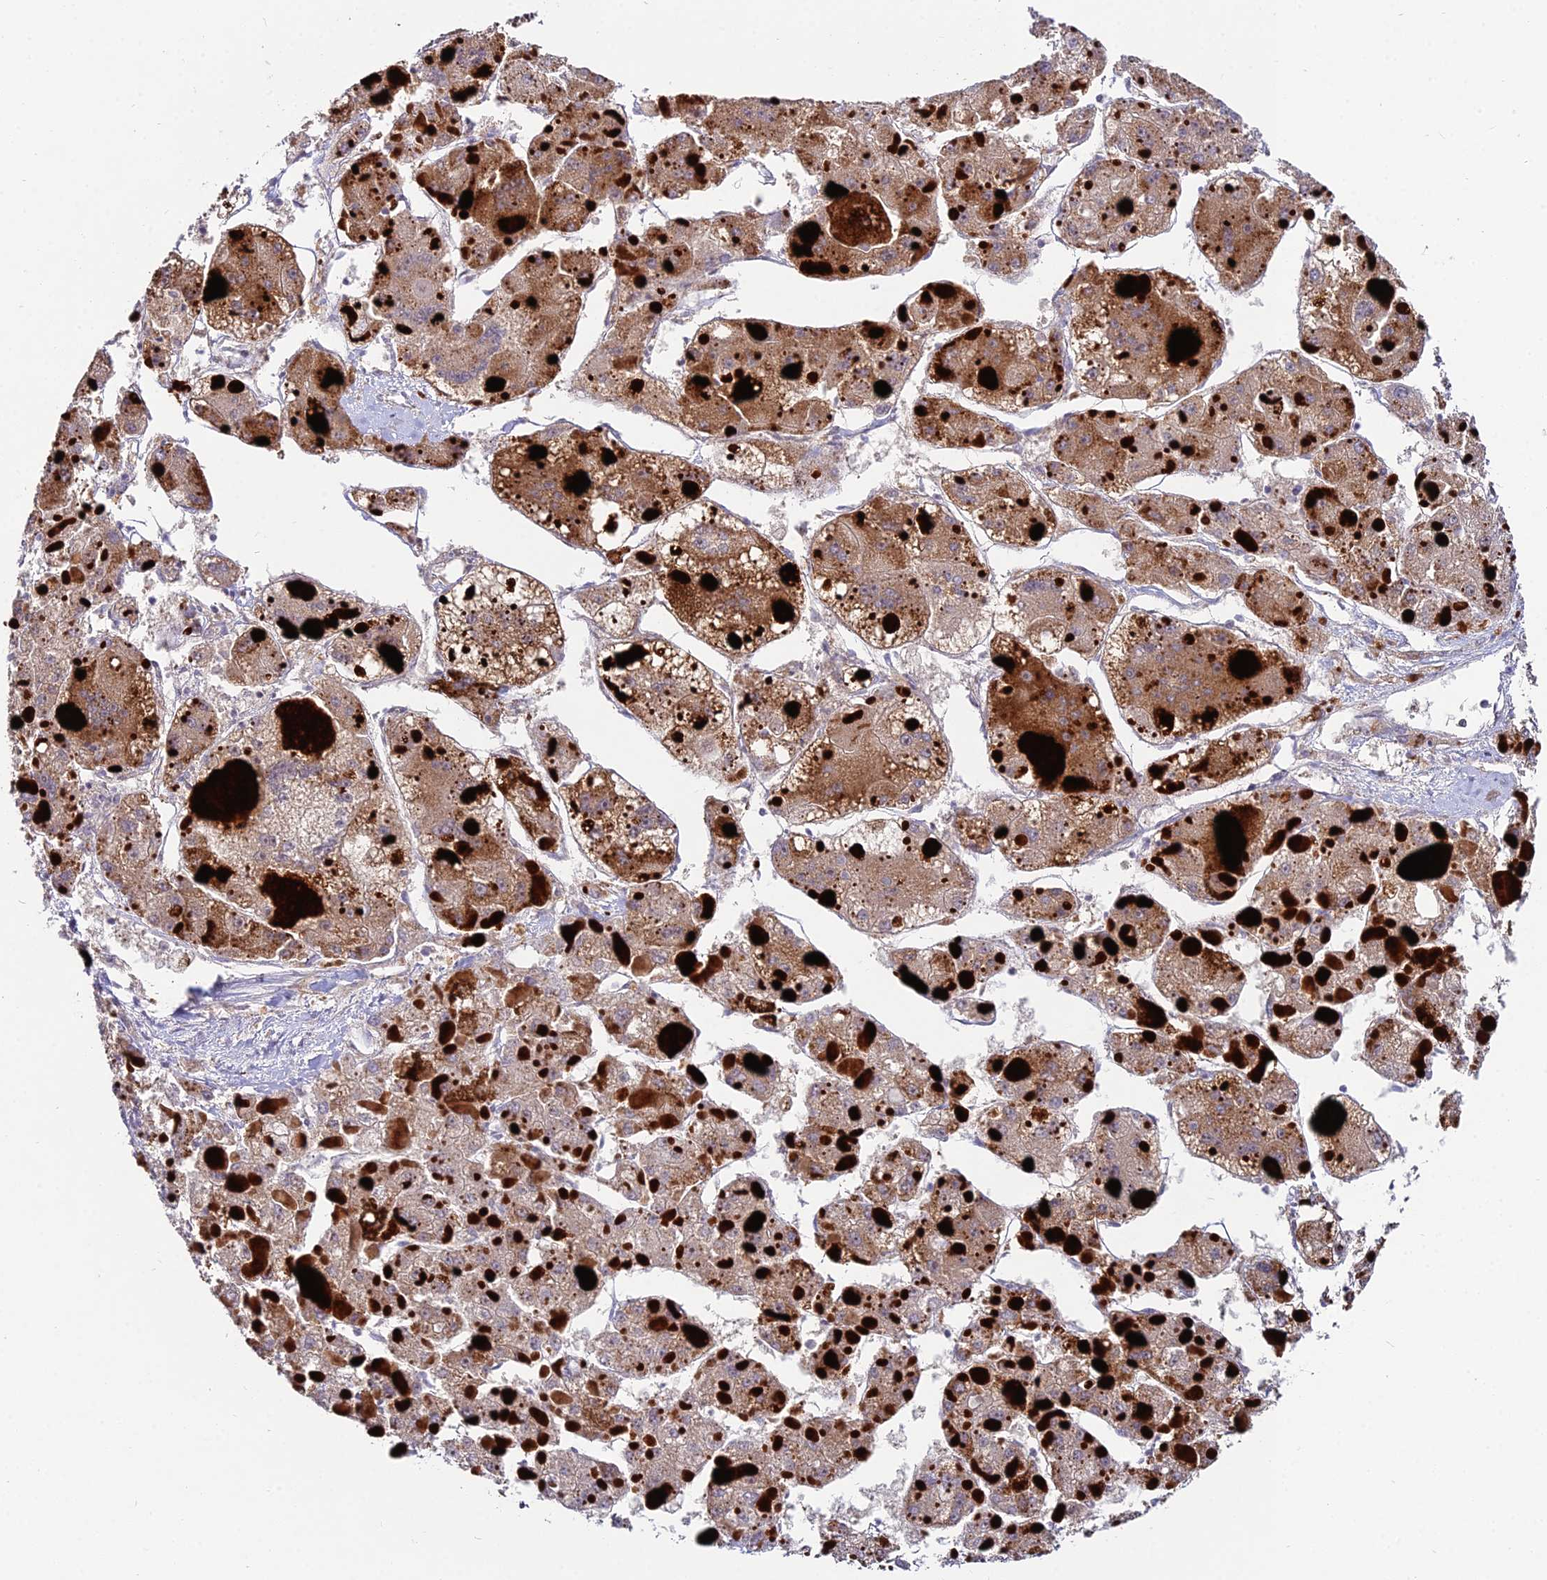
{"staining": {"intensity": "moderate", "quantity": ">75%", "location": "cytoplasmic/membranous"}, "tissue": "liver cancer", "cell_type": "Tumor cells", "image_type": "cancer", "snomed": [{"axis": "morphology", "description": "Carcinoma, Hepatocellular, NOS"}, {"axis": "topography", "description": "Liver"}], "caption": "A brown stain shows moderate cytoplasmic/membranous positivity of a protein in human liver cancer (hepatocellular carcinoma) tumor cells. Ihc stains the protein of interest in brown and the nuclei are stained blue.", "gene": "WDR43", "patient": {"sex": "female", "age": 73}}